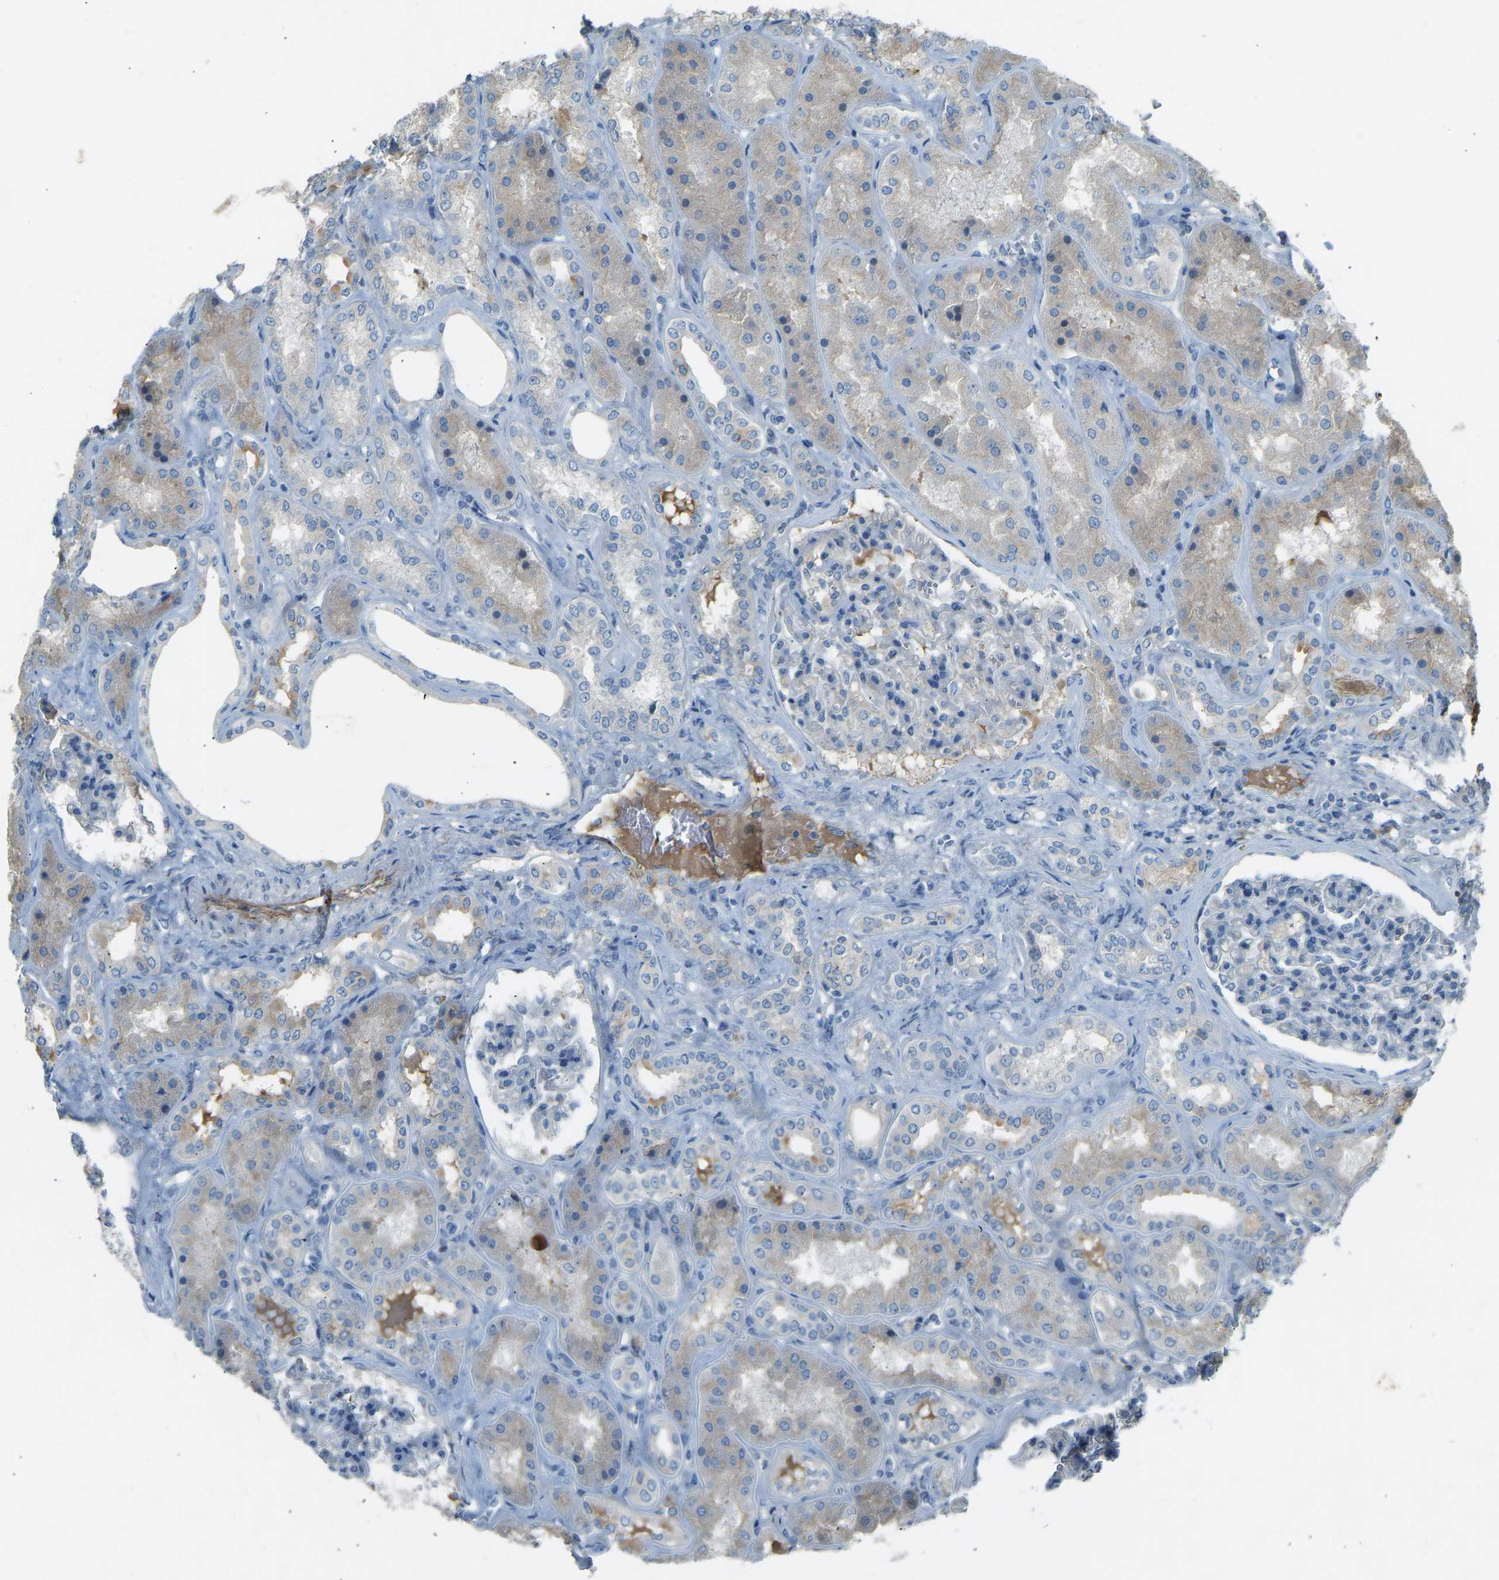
{"staining": {"intensity": "negative", "quantity": "none", "location": "none"}, "tissue": "kidney", "cell_type": "Cells in glomeruli", "image_type": "normal", "snomed": [{"axis": "morphology", "description": "Normal tissue, NOS"}, {"axis": "topography", "description": "Kidney"}], "caption": "DAB (3,3'-diaminobenzidine) immunohistochemical staining of benign kidney demonstrates no significant expression in cells in glomeruli.", "gene": "FBLN2", "patient": {"sex": "female", "age": 56}}